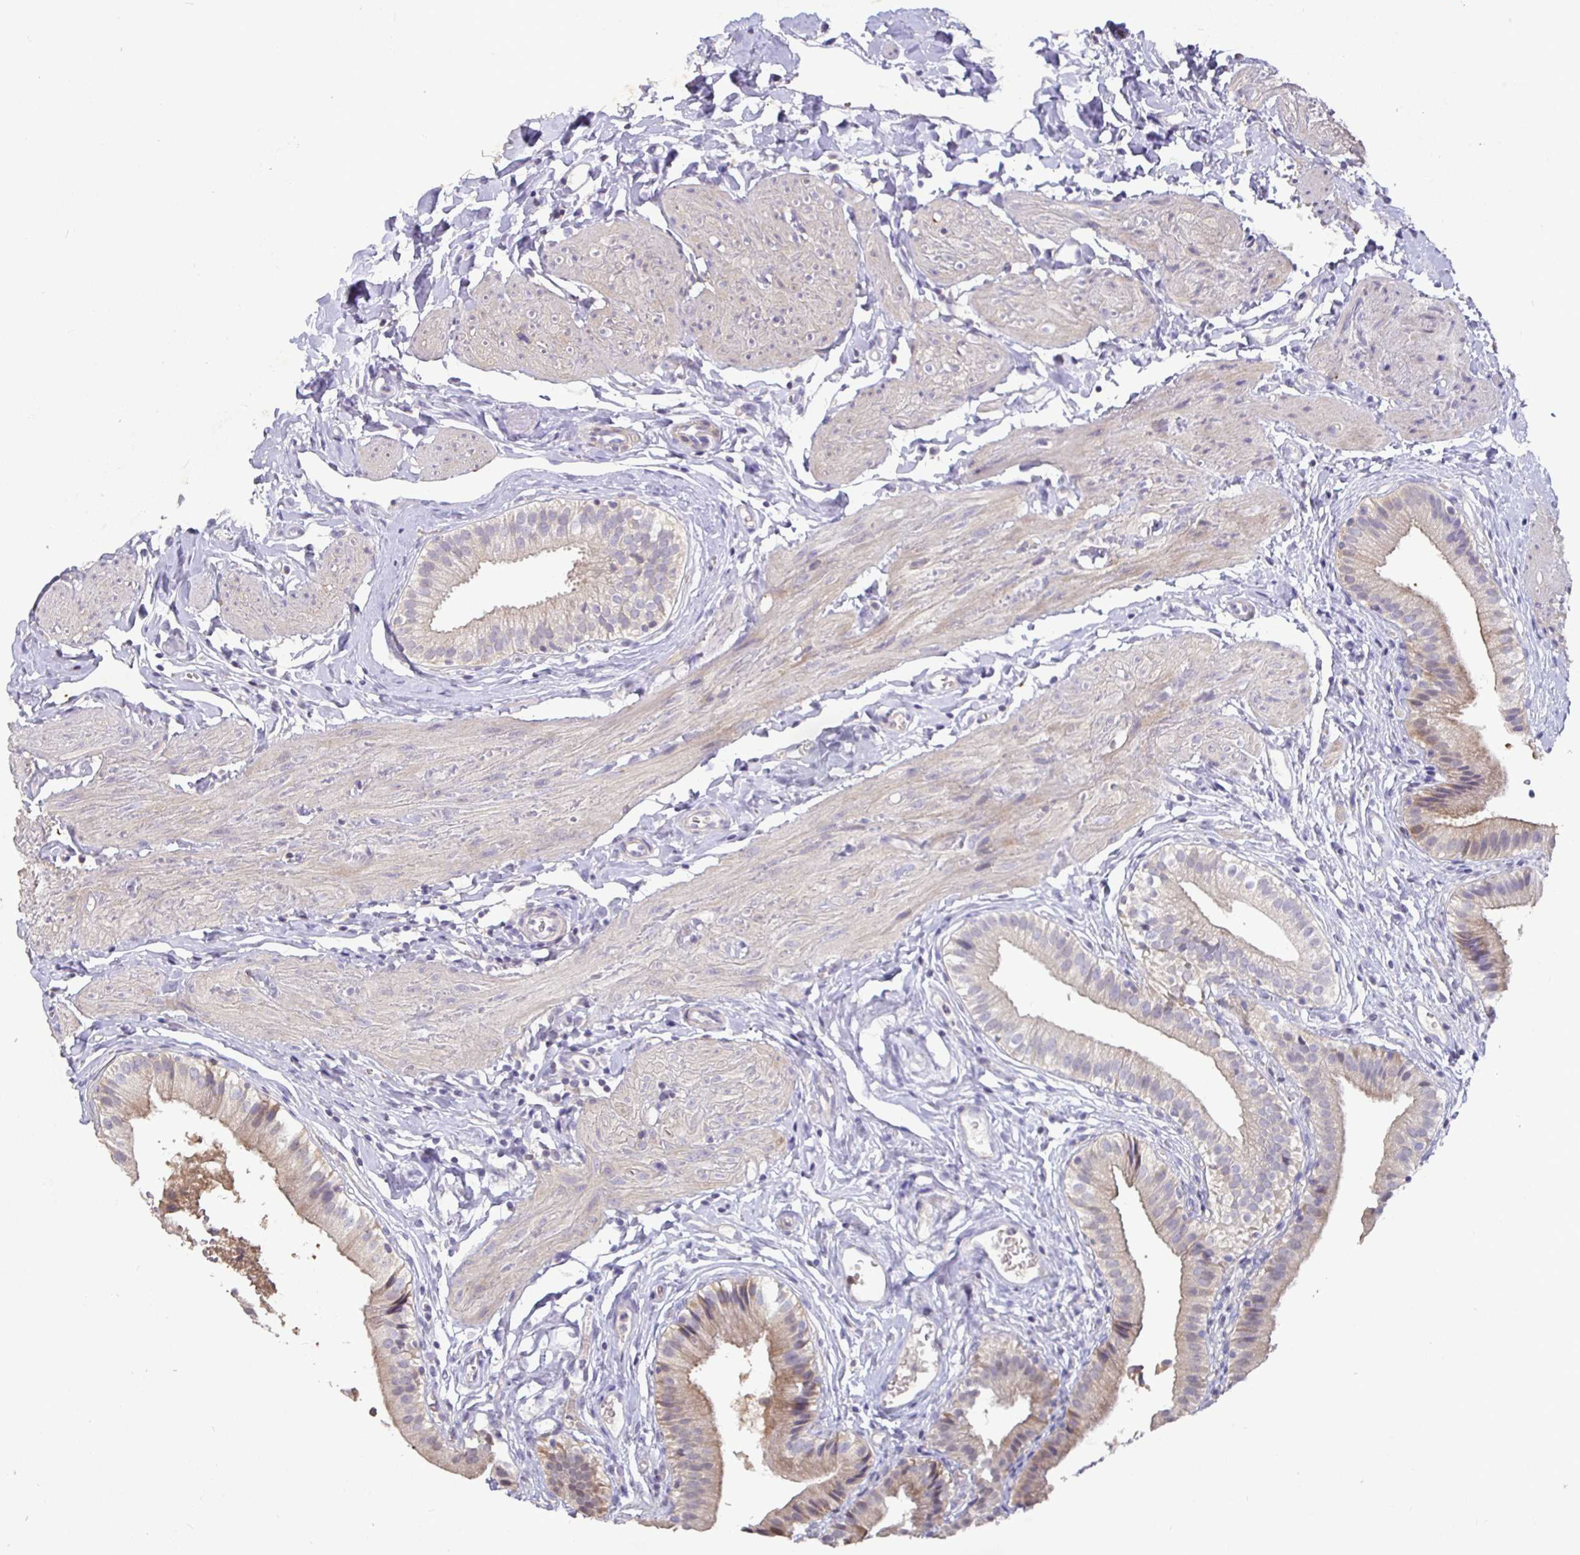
{"staining": {"intensity": "moderate", "quantity": "25%-75%", "location": "cytoplasmic/membranous"}, "tissue": "gallbladder", "cell_type": "Glandular cells", "image_type": "normal", "snomed": [{"axis": "morphology", "description": "Normal tissue, NOS"}, {"axis": "topography", "description": "Gallbladder"}], "caption": "A brown stain highlights moderate cytoplasmic/membranous expression of a protein in glandular cells of unremarkable gallbladder.", "gene": "SHISA4", "patient": {"sex": "female", "age": 47}}